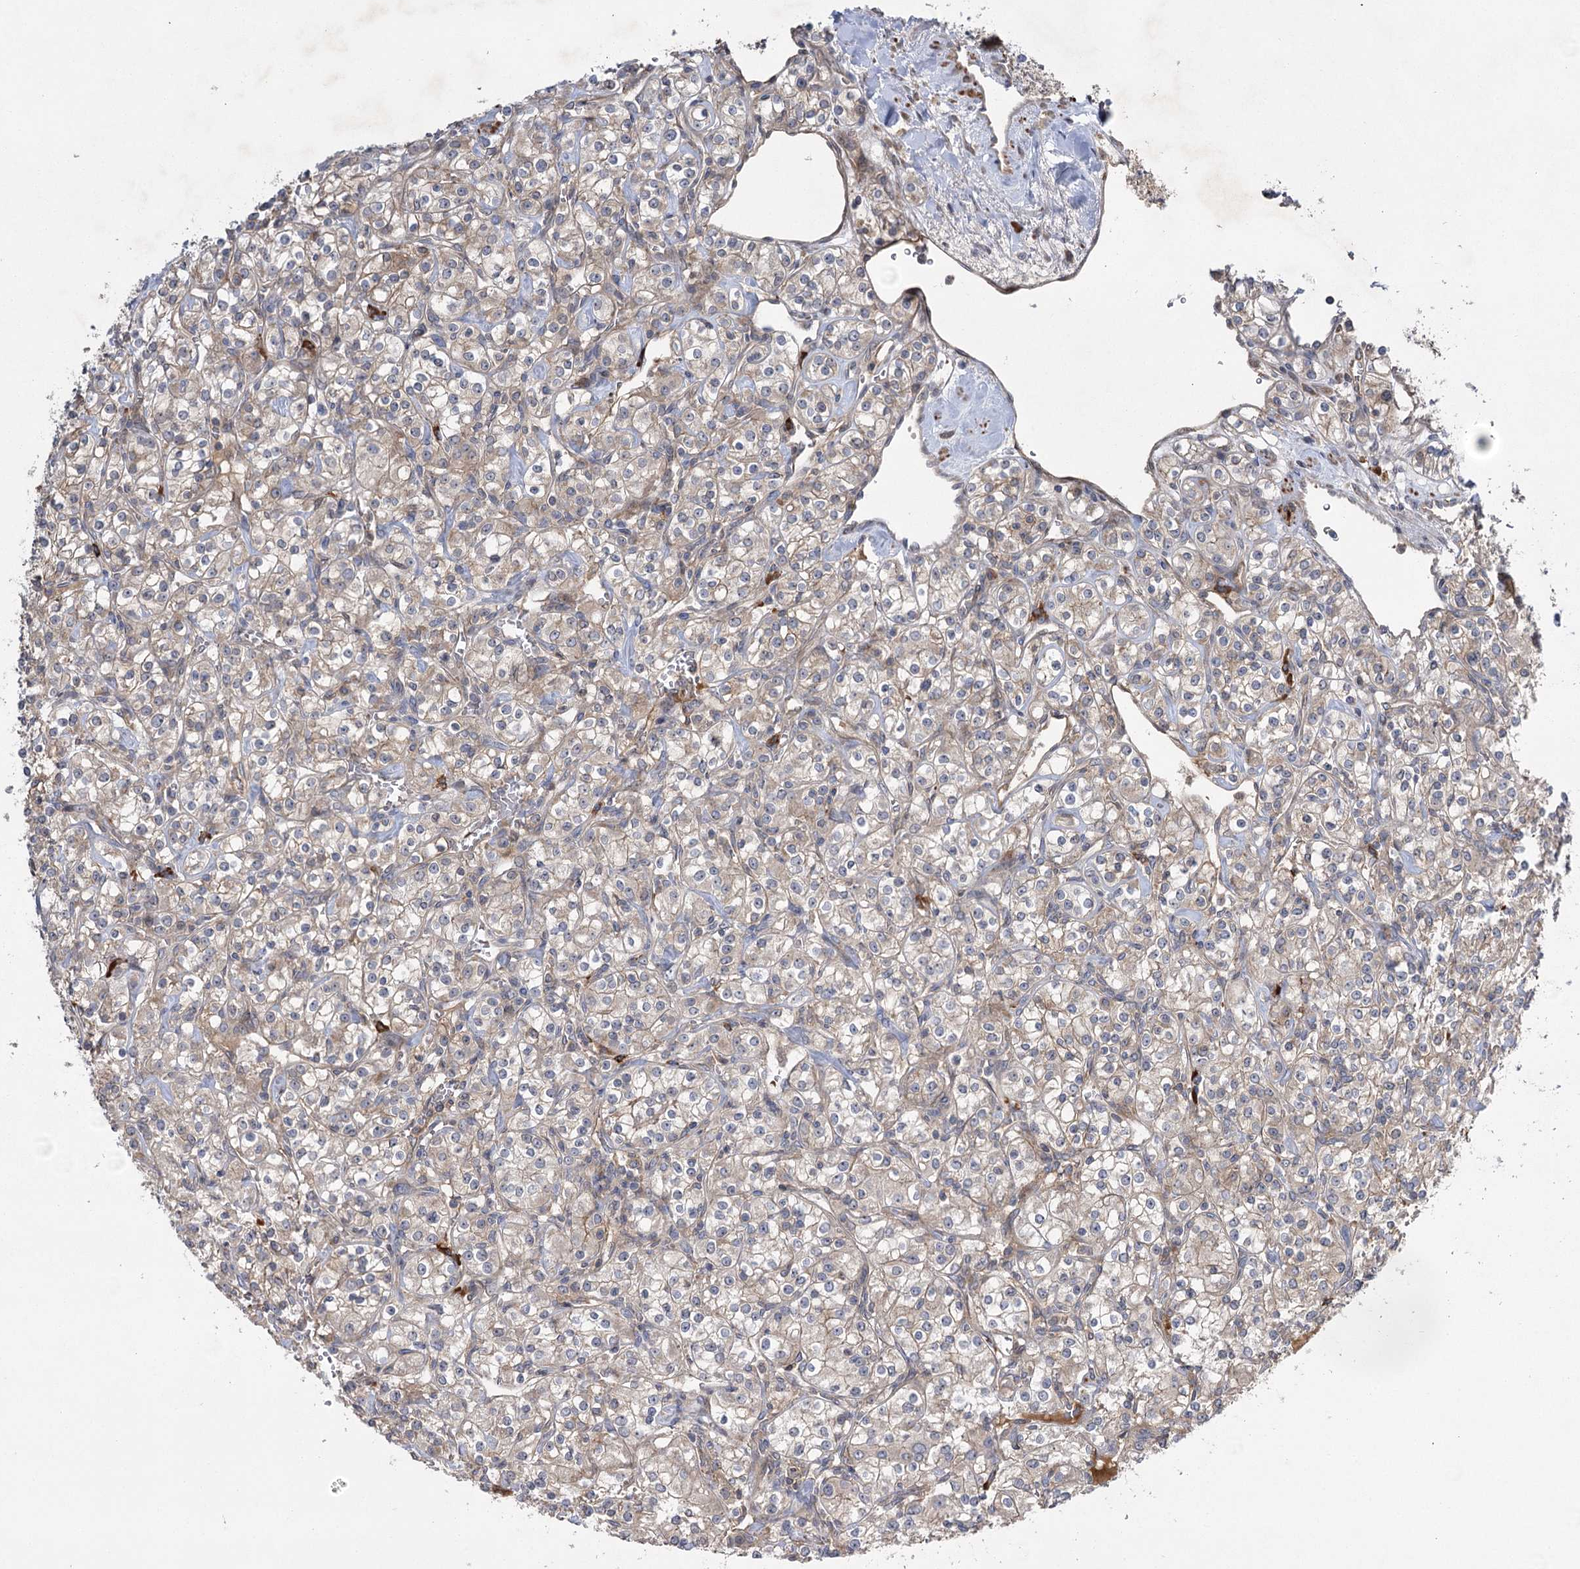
{"staining": {"intensity": "weak", "quantity": "<25%", "location": "cytoplasmic/membranous"}, "tissue": "renal cancer", "cell_type": "Tumor cells", "image_type": "cancer", "snomed": [{"axis": "morphology", "description": "Adenocarcinoma, NOS"}, {"axis": "topography", "description": "Kidney"}], "caption": "There is no significant expression in tumor cells of adenocarcinoma (renal).", "gene": "KCNN2", "patient": {"sex": "male", "age": 77}}